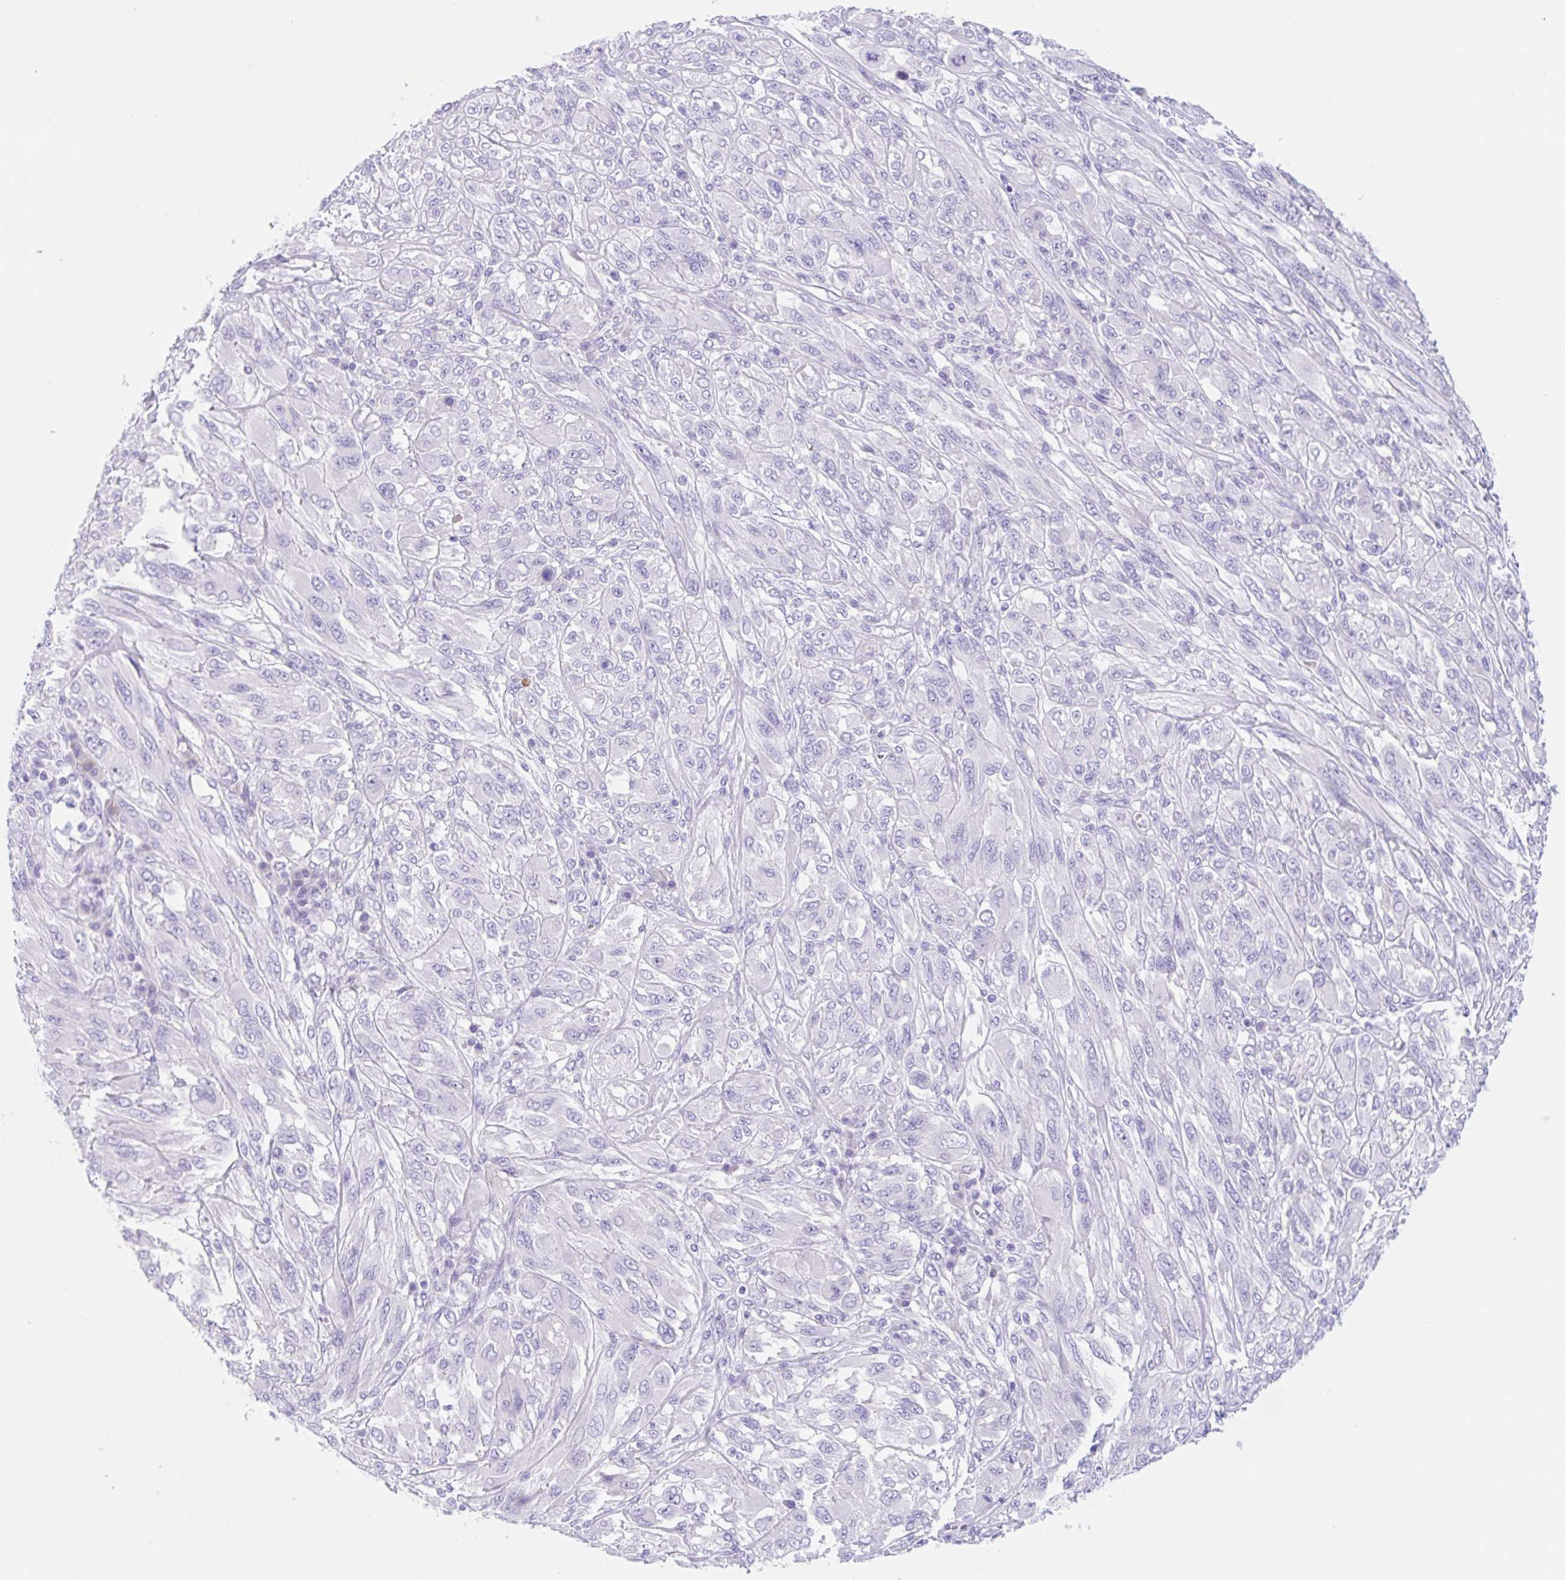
{"staining": {"intensity": "negative", "quantity": "none", "location": "none"}, "tissue": "melanoma", "cell_type": "Tumor cells", "image_type": "cancer", "snomed": [{"axis": "morphology", "description": "Malignant melanoma, NOS"}, {"axis": "topography", "description": "Skin"}], "caption": "Immunohistochemistry of human malignant melanoma shows no expression in tumor cells.", "gene": "KLK8", "patient": {"sex": "female", "age": 91}}